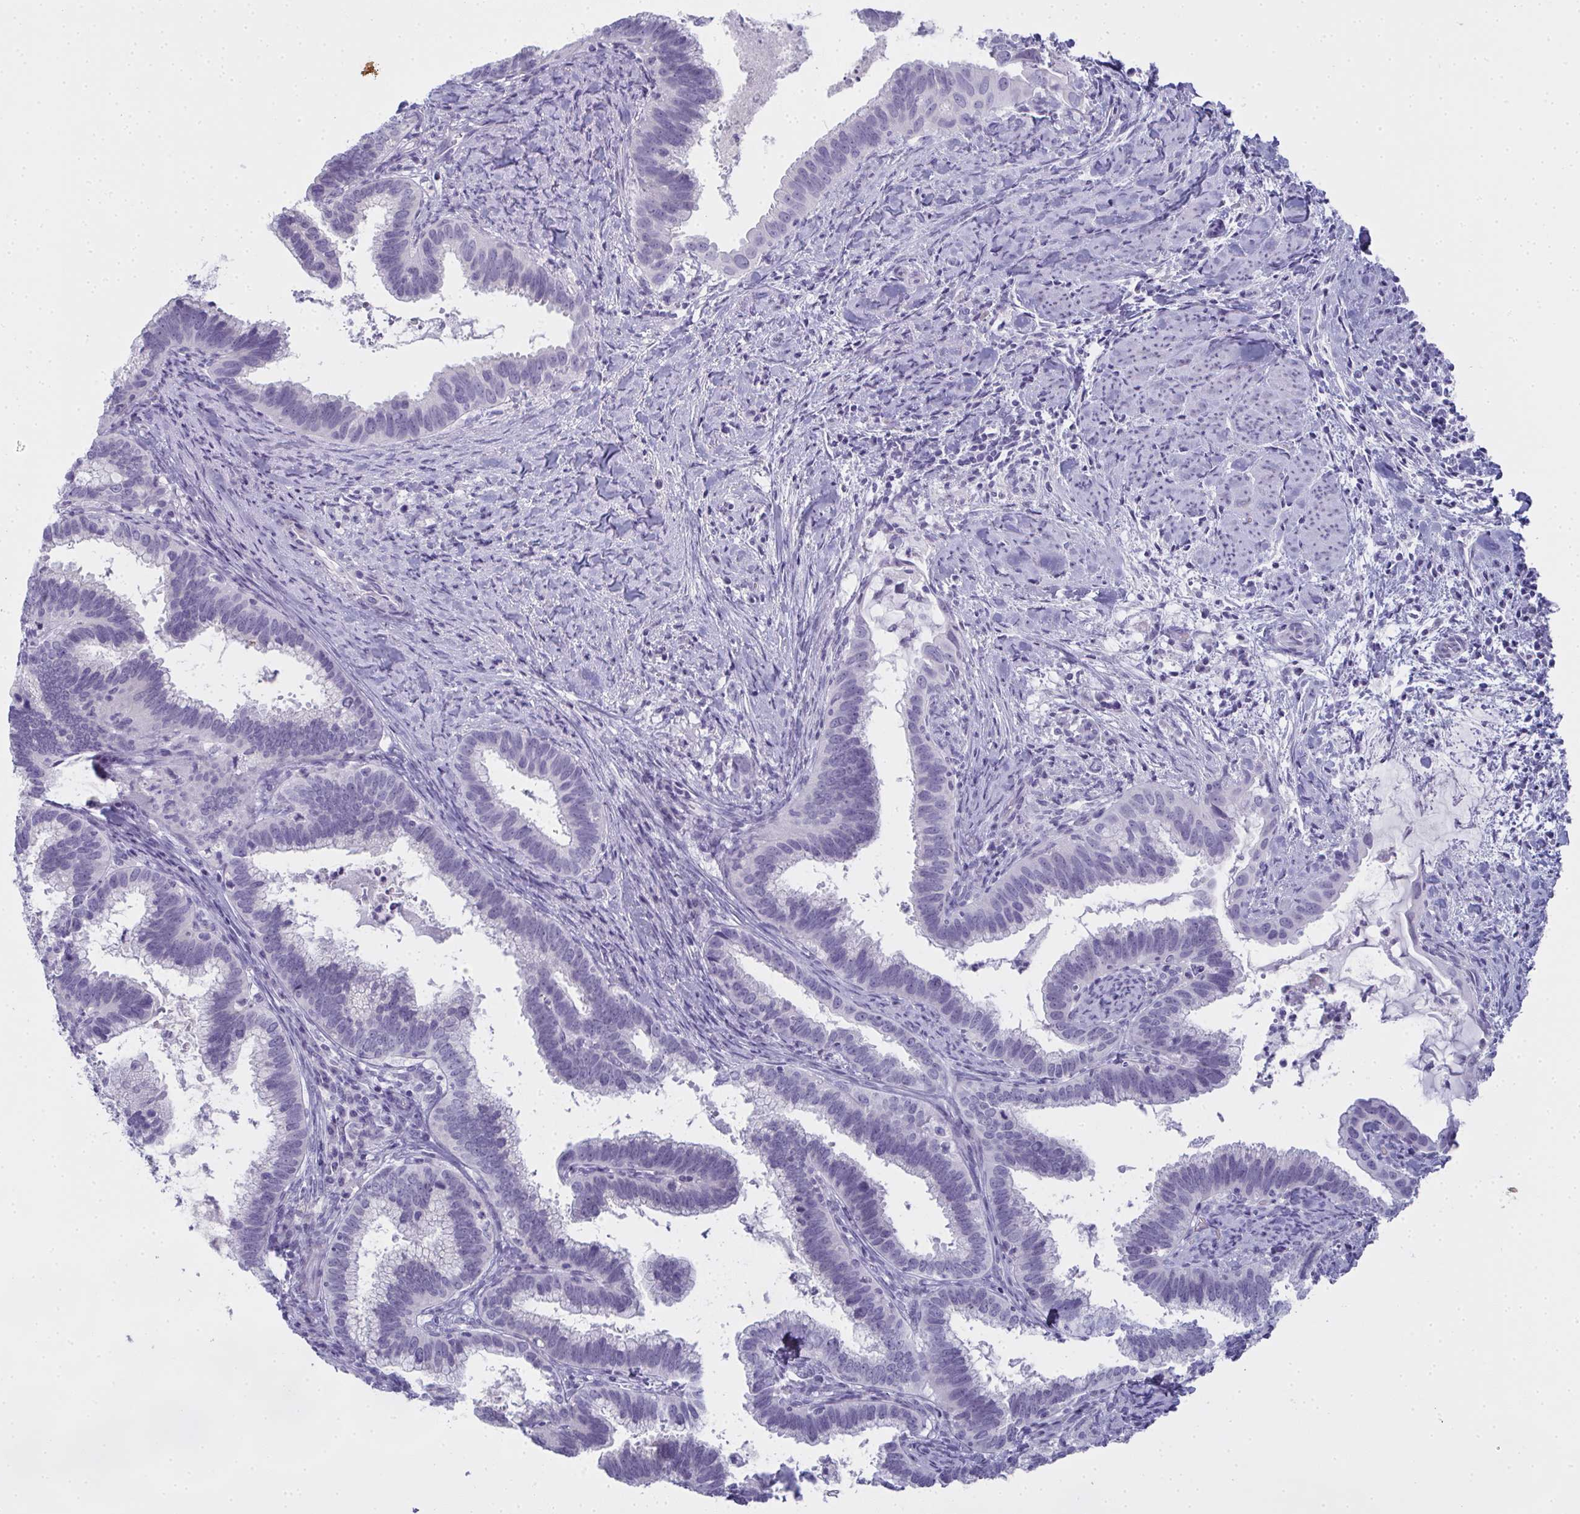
{"staining": {"intensity": "negative", "quantity": "none", "location": "none"}, "tissue": "cervical cancer", "cell_type": "Tumor cells", "image_type": "cancer", "snomed": [{"axis": "morphology", "description": "Adenocarcinoma, NOS"}, {"axis": "topography", "description": "Cervix"}], "caption": "Protein analysis of cervical cancer demonstrates no significant expression in tumor cells. Nuclei are stained in blue.", "gene": "SLC36A2", "patient": {"sex": "female", "age": 61}}